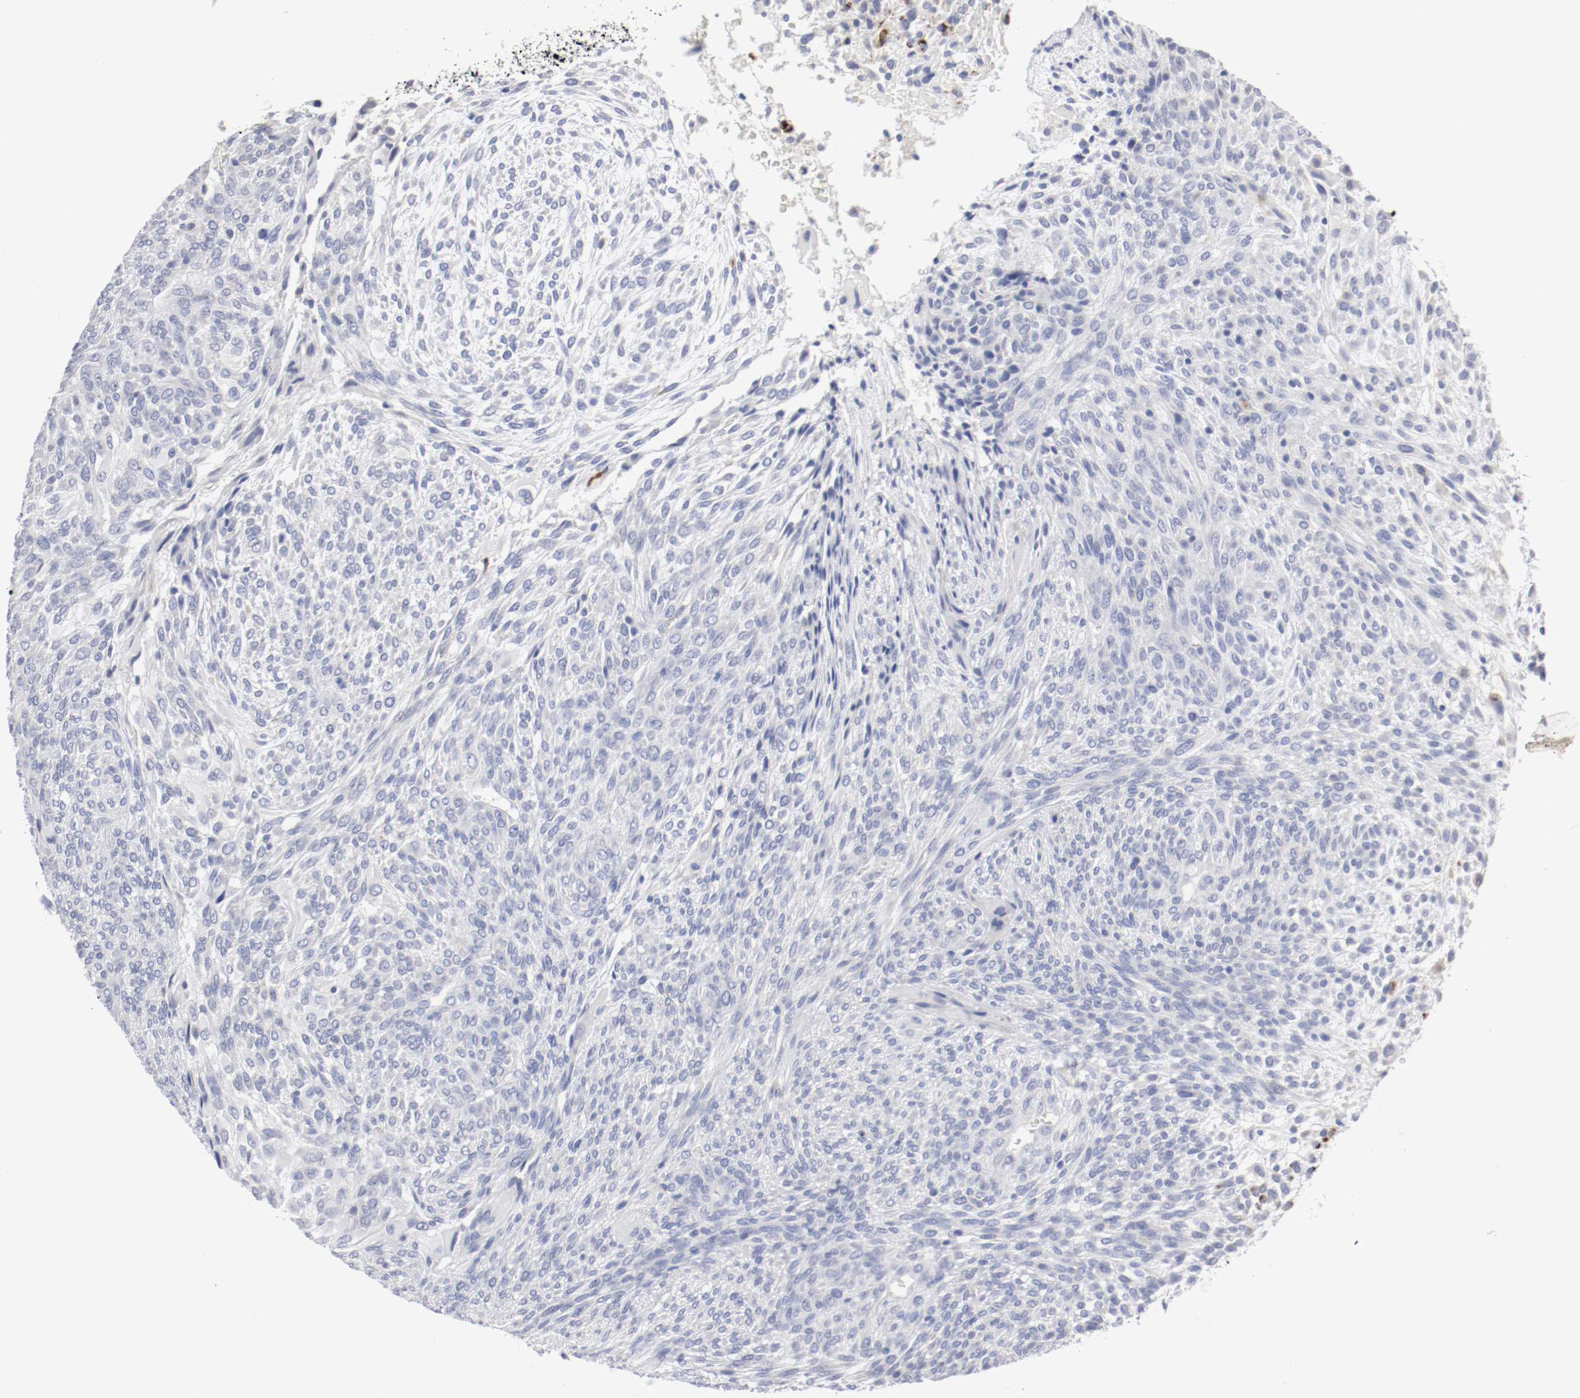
{"staining": {"intensity": "negative", "quantity": "none", "location": "none"}, "tissue": "glioma", "cell_type": "Tumor cells", "image_type": "cancer", "snomed": [{"axis": "morphology", "description": "Glioma, malignant, High grade"}, {"axis": "topography", "description": "Cerebral cortex"}], "caption": "High magnification brightfield microscopy of malignant glioma (high-grade) stained with DAB (brown) and counterstained with hematoxylin (blue): tumor cells show no significant staining. (Immunohistochemistry (ihc), brightfield microscopy, high magnification).", "gene": "ITGAX", "patient": {"sex": "female", "age": 55}}